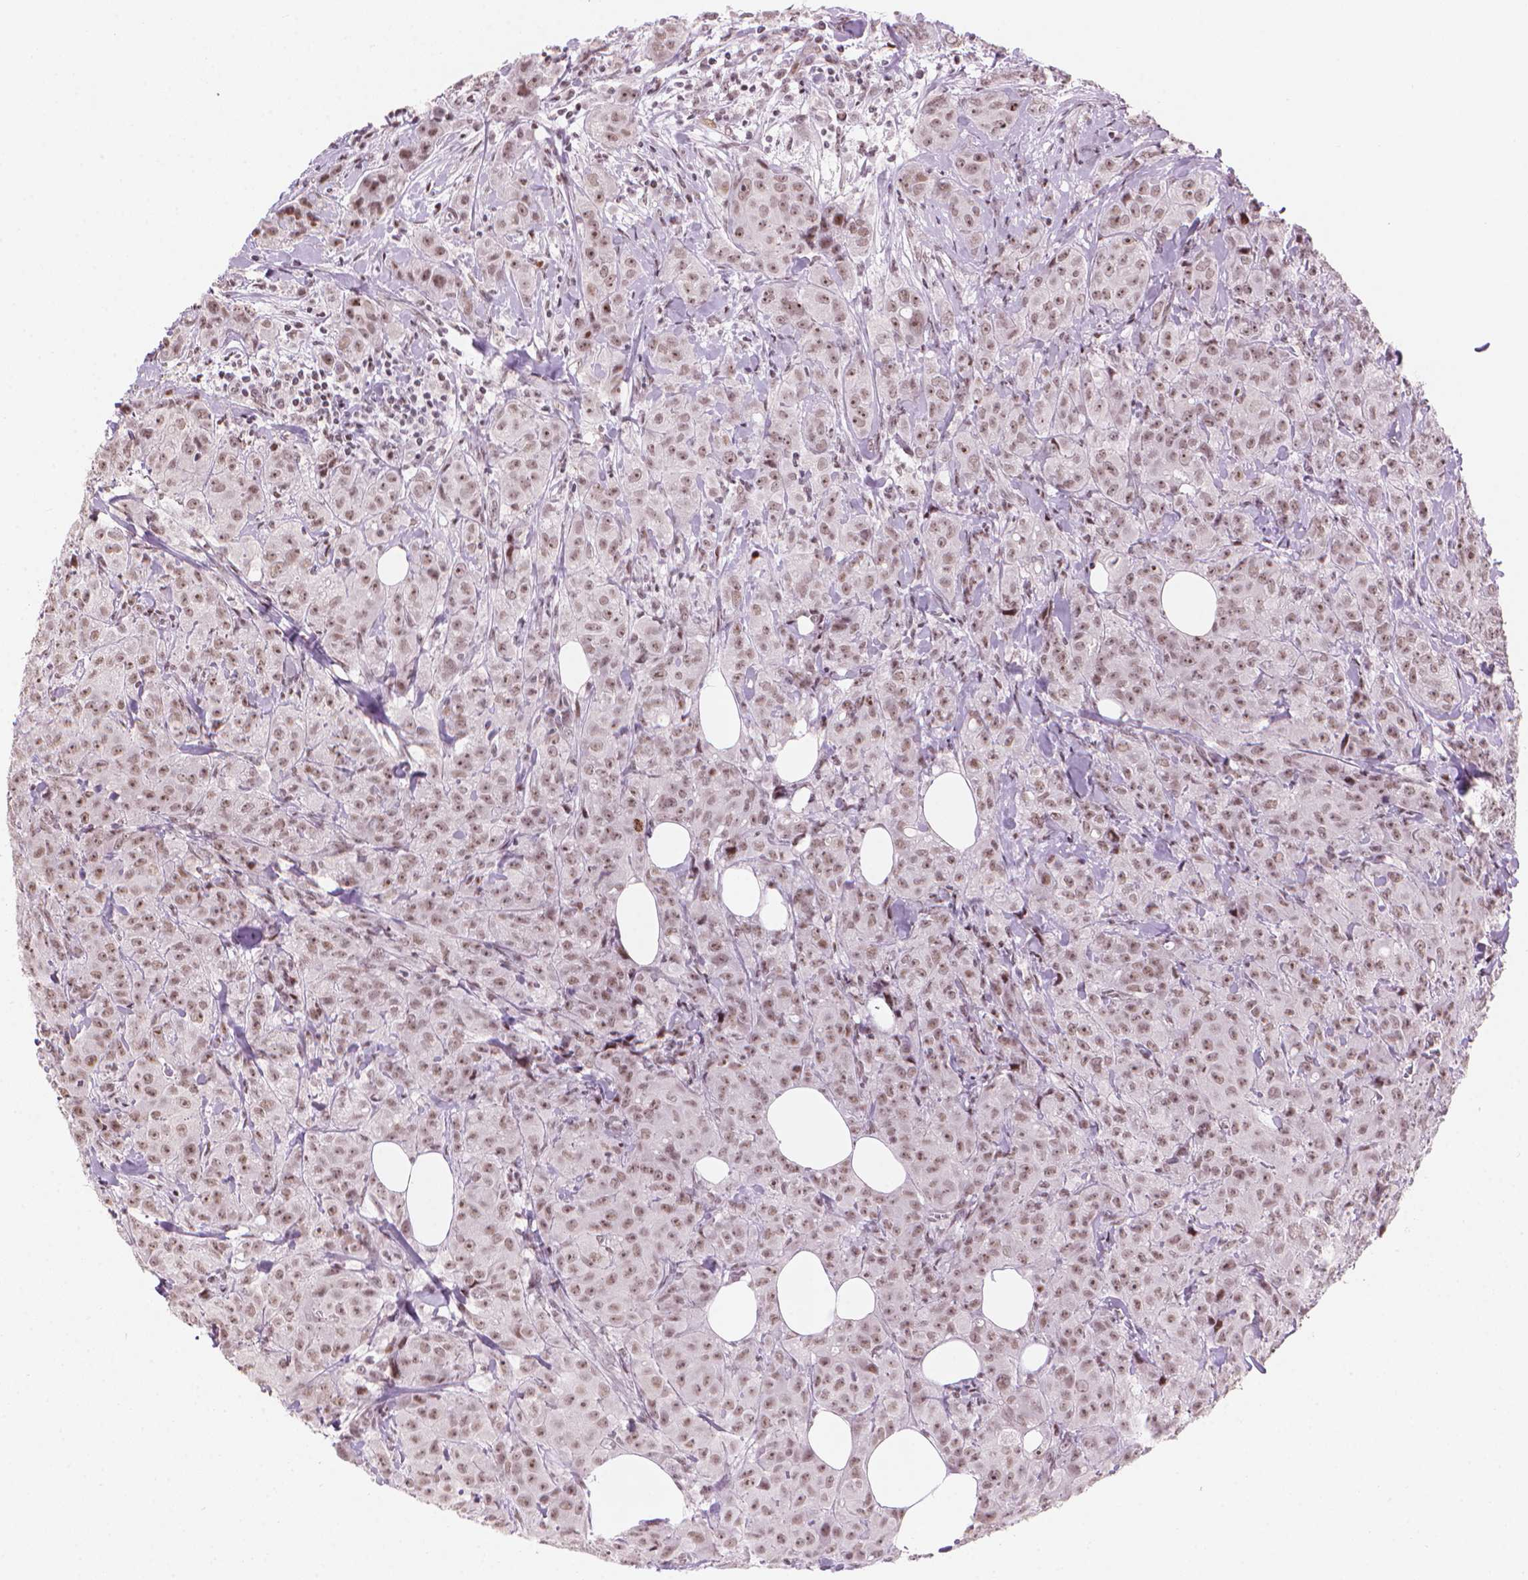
{"staining": {"intensity": "moderate", "quantity": ">75%", "location": "nuclear"}, "tissue": "breast cancer", "cell_type": "Tumor cells", "image_type": "cancer", "snomed": [{"axis": "morphology", "description": "Duct carcinoma"}, {"axis": "topography", "description": "Breast"}], "caption": "An image of infiltrating ductal carcinoma (breast) stained for a protein shows moderate nuclear brown staining in tumor cells.", "gene": "HES7", "patient": {"sex": "female", "age": 43}}